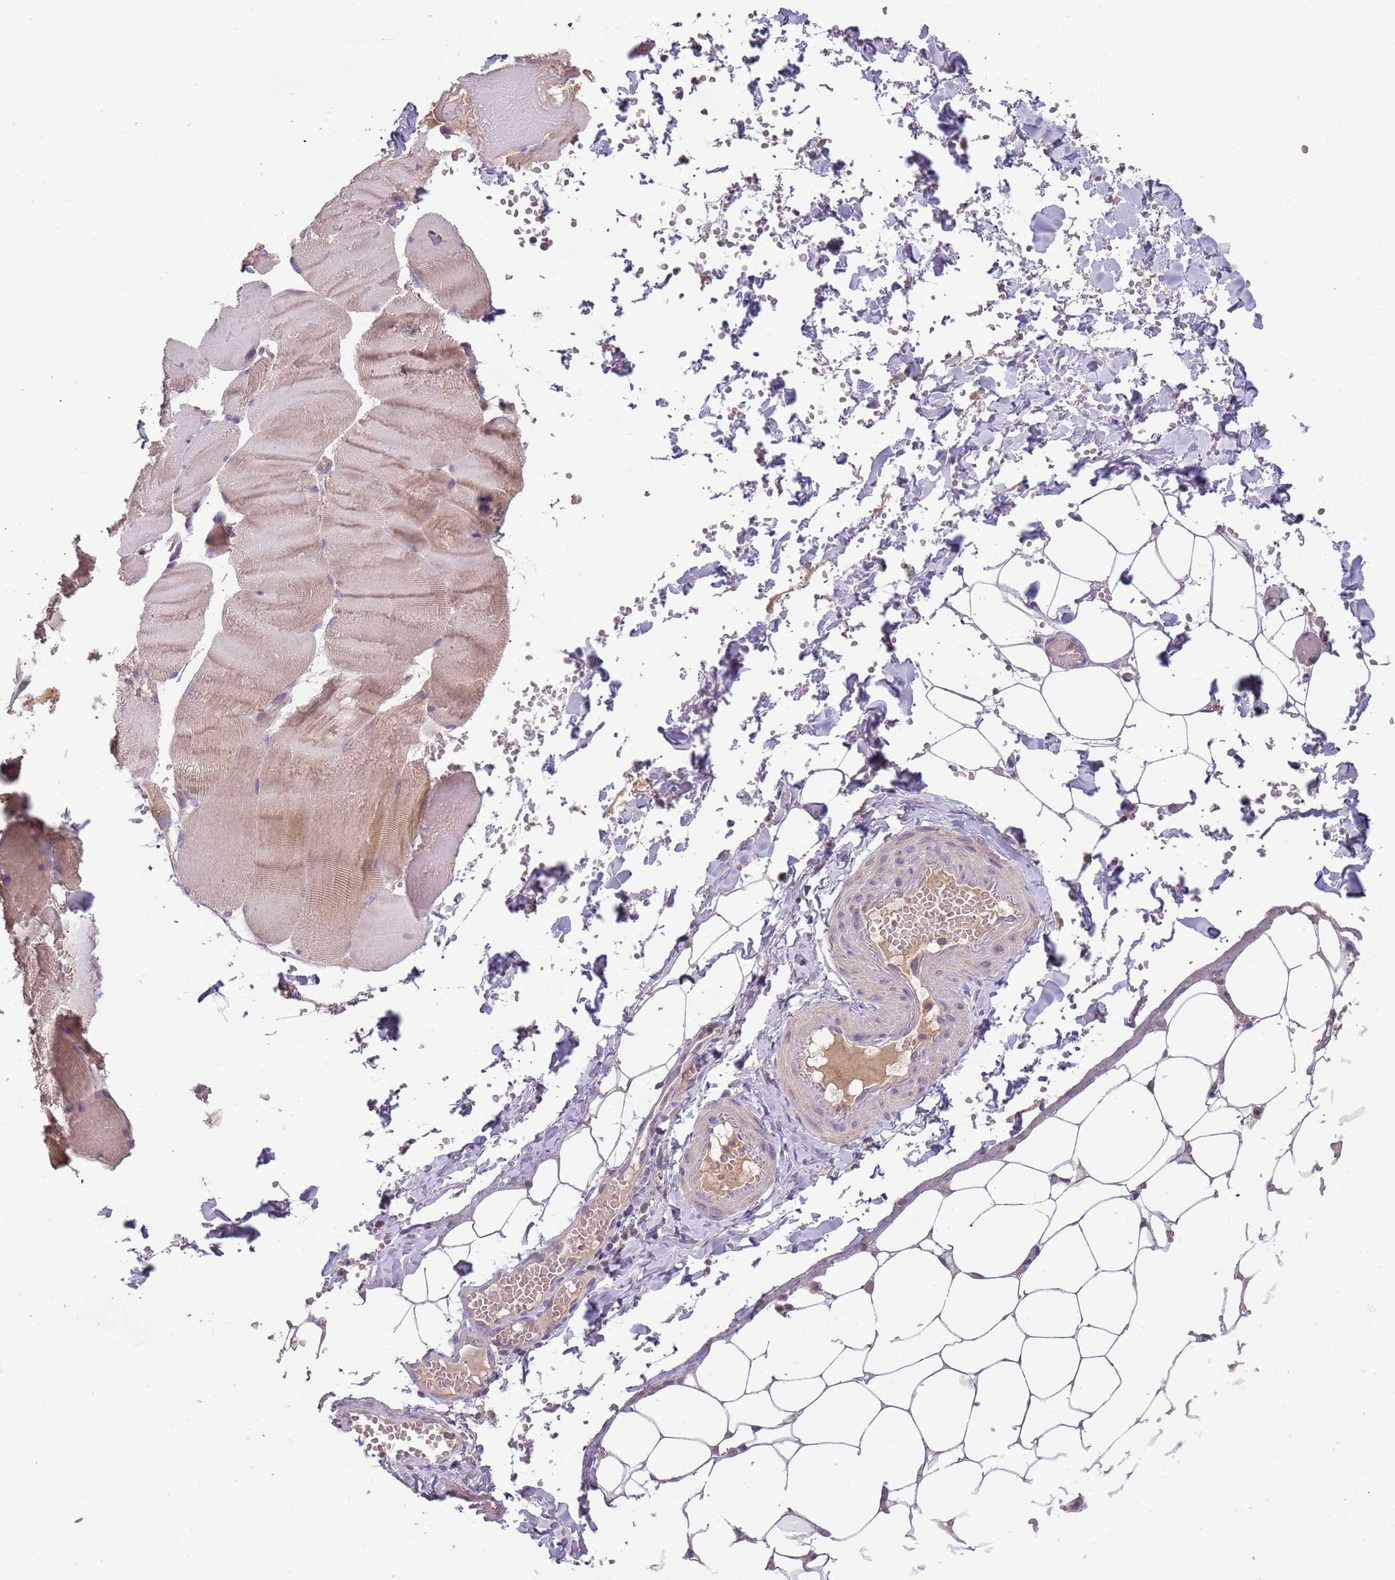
{"staining": {"intensity": "negative", "quantity": "none", "location": "none"}, "tissue": "adipose tissue", "cell_type": "Adipocytes", "image_type": "normal", "snomed": [{"axis": "morphology", "description": "Normal tissue, NOS"}, {"axis": "topography", "description": "Skeletal muscle"}, {"axis": "topography", "description": "Peripheral nerve tissue"}], "caption": "This is an IHC micrograph of benign human adipose tissue. There is no positivity in adipocytes.", "gene": "FECH", "patient": {"sex": "female", "age": 55}}